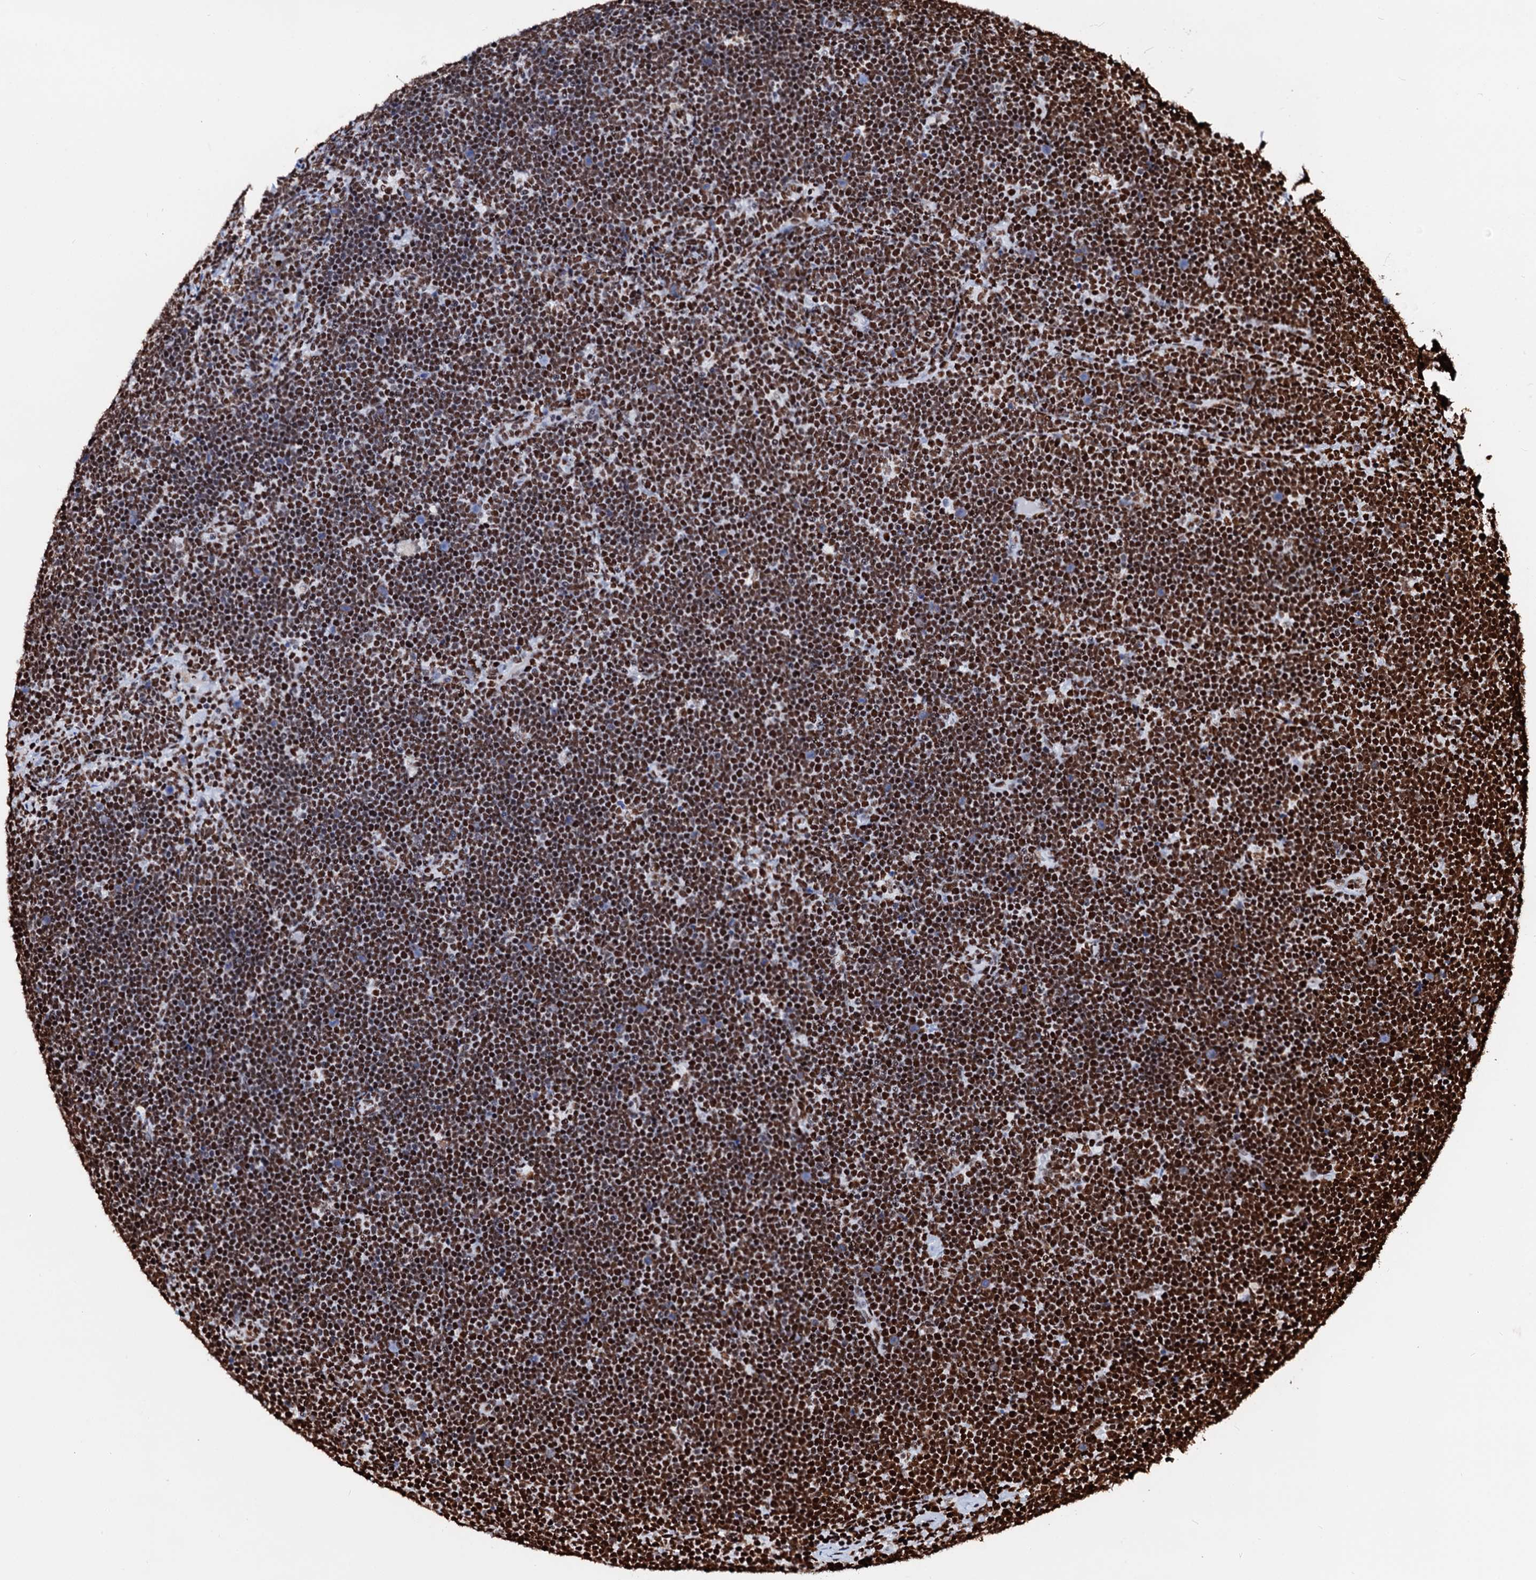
{"staining": {"intensity": "strong", "quantity": ">75%", "location": "nuclear"}, "tissue": "lymphoma", "cell_type": "Tumor cells", "image_type": "cancer", "snomed": [{"axis": "morphology", "description": "Malignant lymphoma, non-Hodgkin's type, High grade"}, {"axis": "topography", "description": "Lymph node"}], "caption": "High-grade malignant lymphoma, non-Hodgkin's type stained with a protein marker displays strong staining in tumor cells.", "gene": "RALY", "patient": {"sex": "male", "age": 13}}